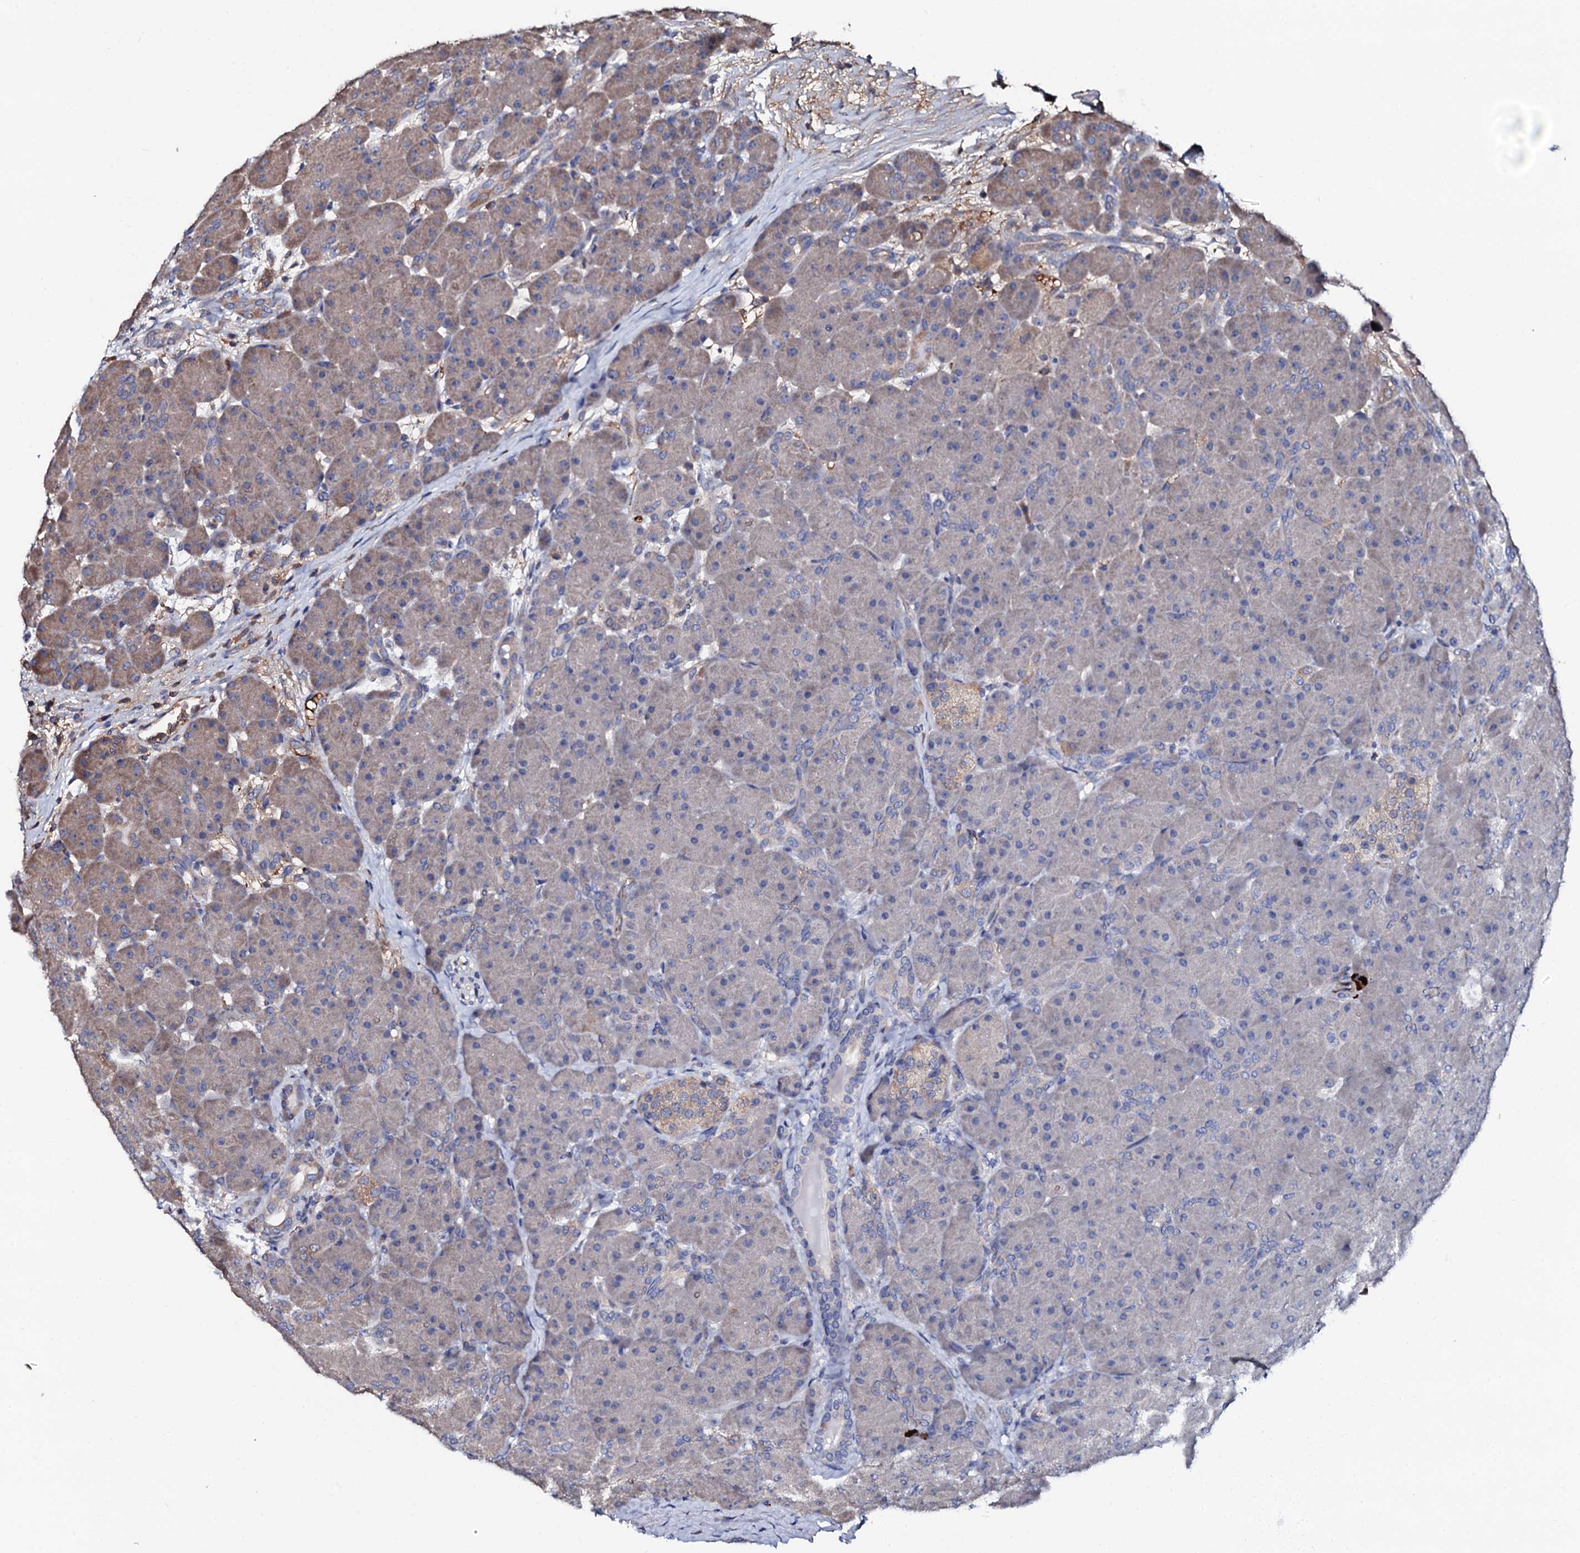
{"staining": {"intensity": "weak", "quantity": "<25%", "location": "cytoplasmic/membranous"}, "tissue": "pancreas", "cell_type": "Exocrine glandular cells", "image_type": "normal", "snomed": [{"axis": "morphology", "description": "Normal tissue, NOS"}, {"axis": "topography", "description": "Pancreas"}], "caption": "Micrograph shows no protein expression in exocrine glandular cells of unremarkable pancreas.", "gene": "TCAF2C", "patient": {"sex": "male", "age": 66}}